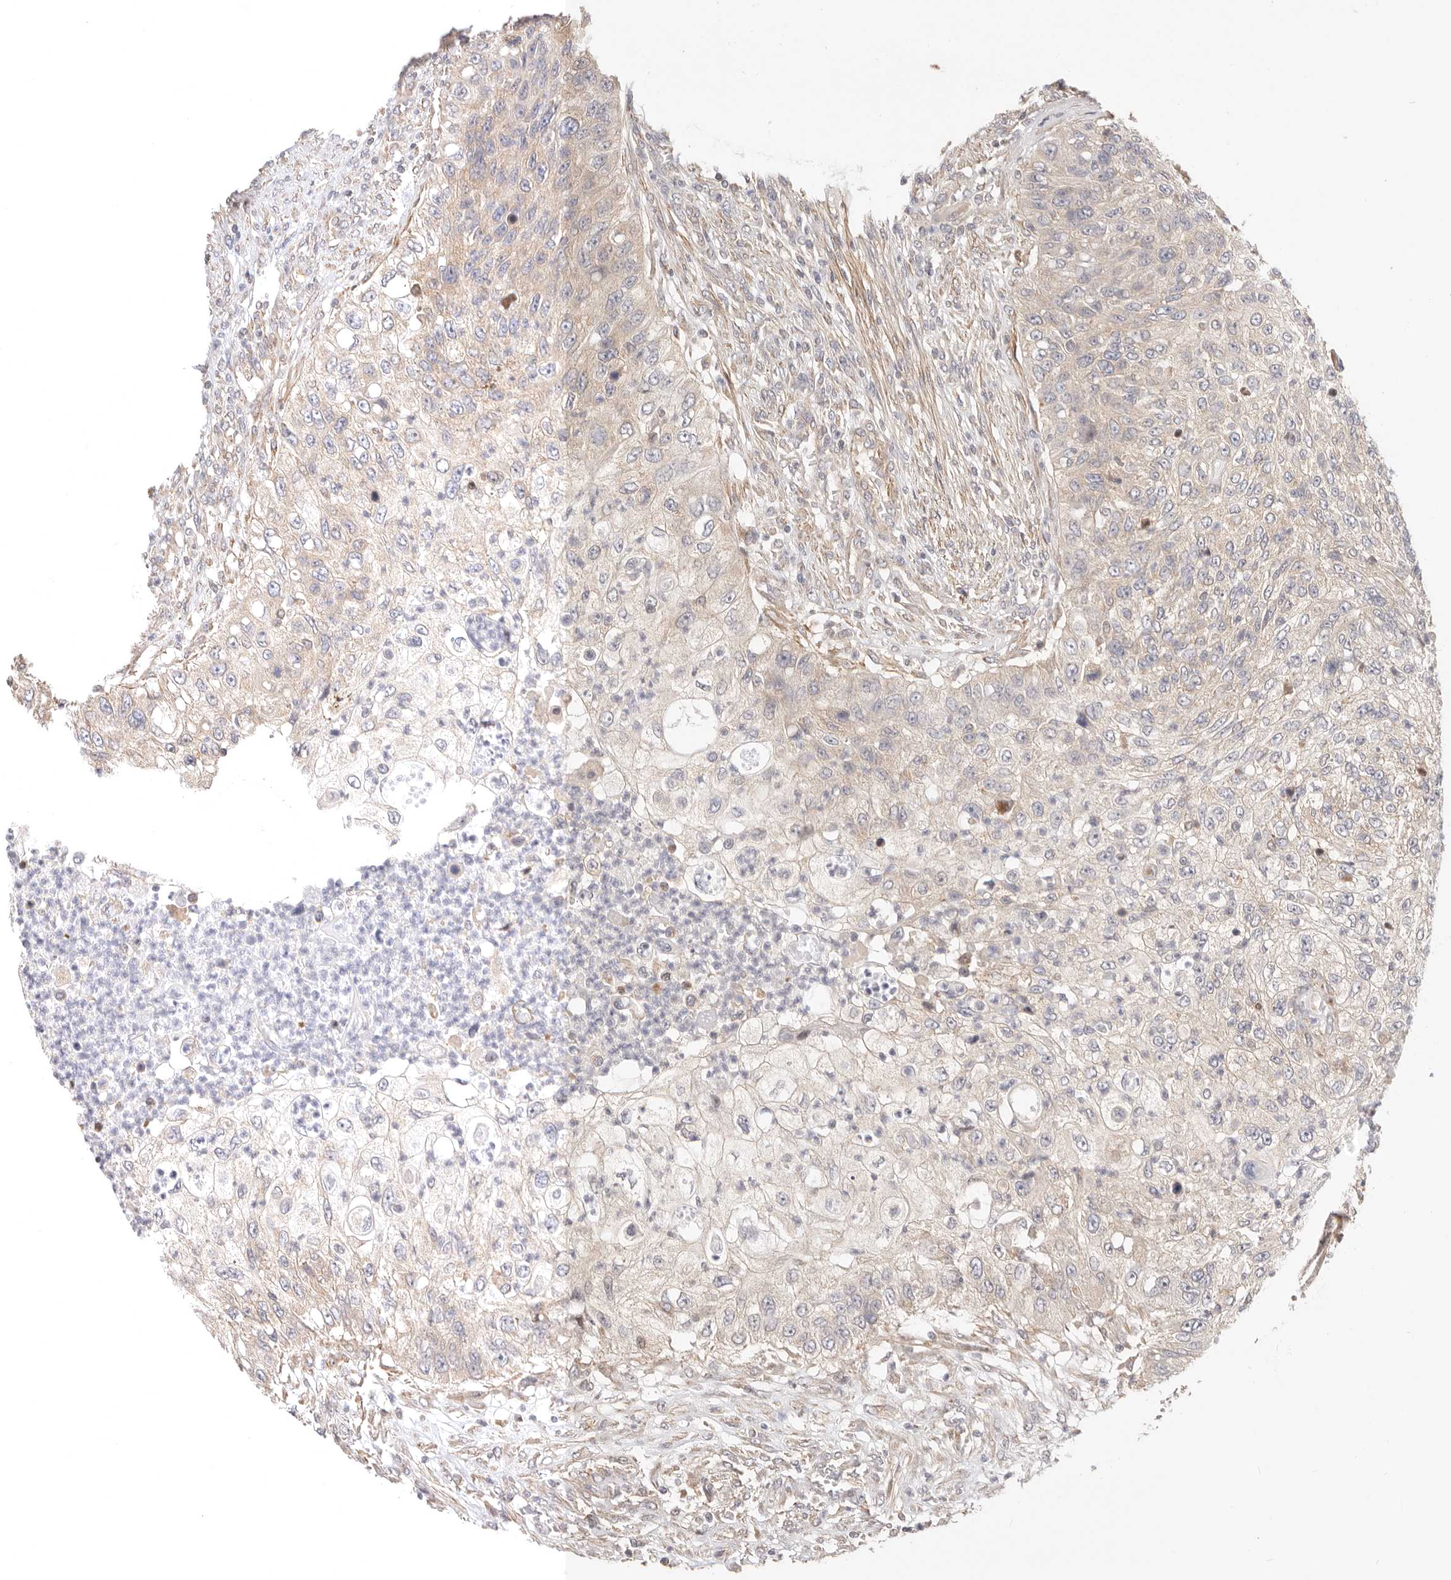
{"staining": {"intensity": "weak", "quantity": "25%-75%", "location": "cytoplasmic/membranous"}, "tissue": "urothelial cancer", "cell_type": "Tumor cells", "image_type": "cancer", "snomed": [{"axis": "morphology", "description": "Urothelial carcinoma, High grade"}, {"axis": "topography", "description": "Urinary bladder"}], "caption": "Urothelial carcinoma (high-grade) tissue demonstrates weak cytoplasmic/membranous staining in approximately 25%-75% of tumor cells", "gene": "KCMF1", "patient": {"sex": "female", "age": 60}}